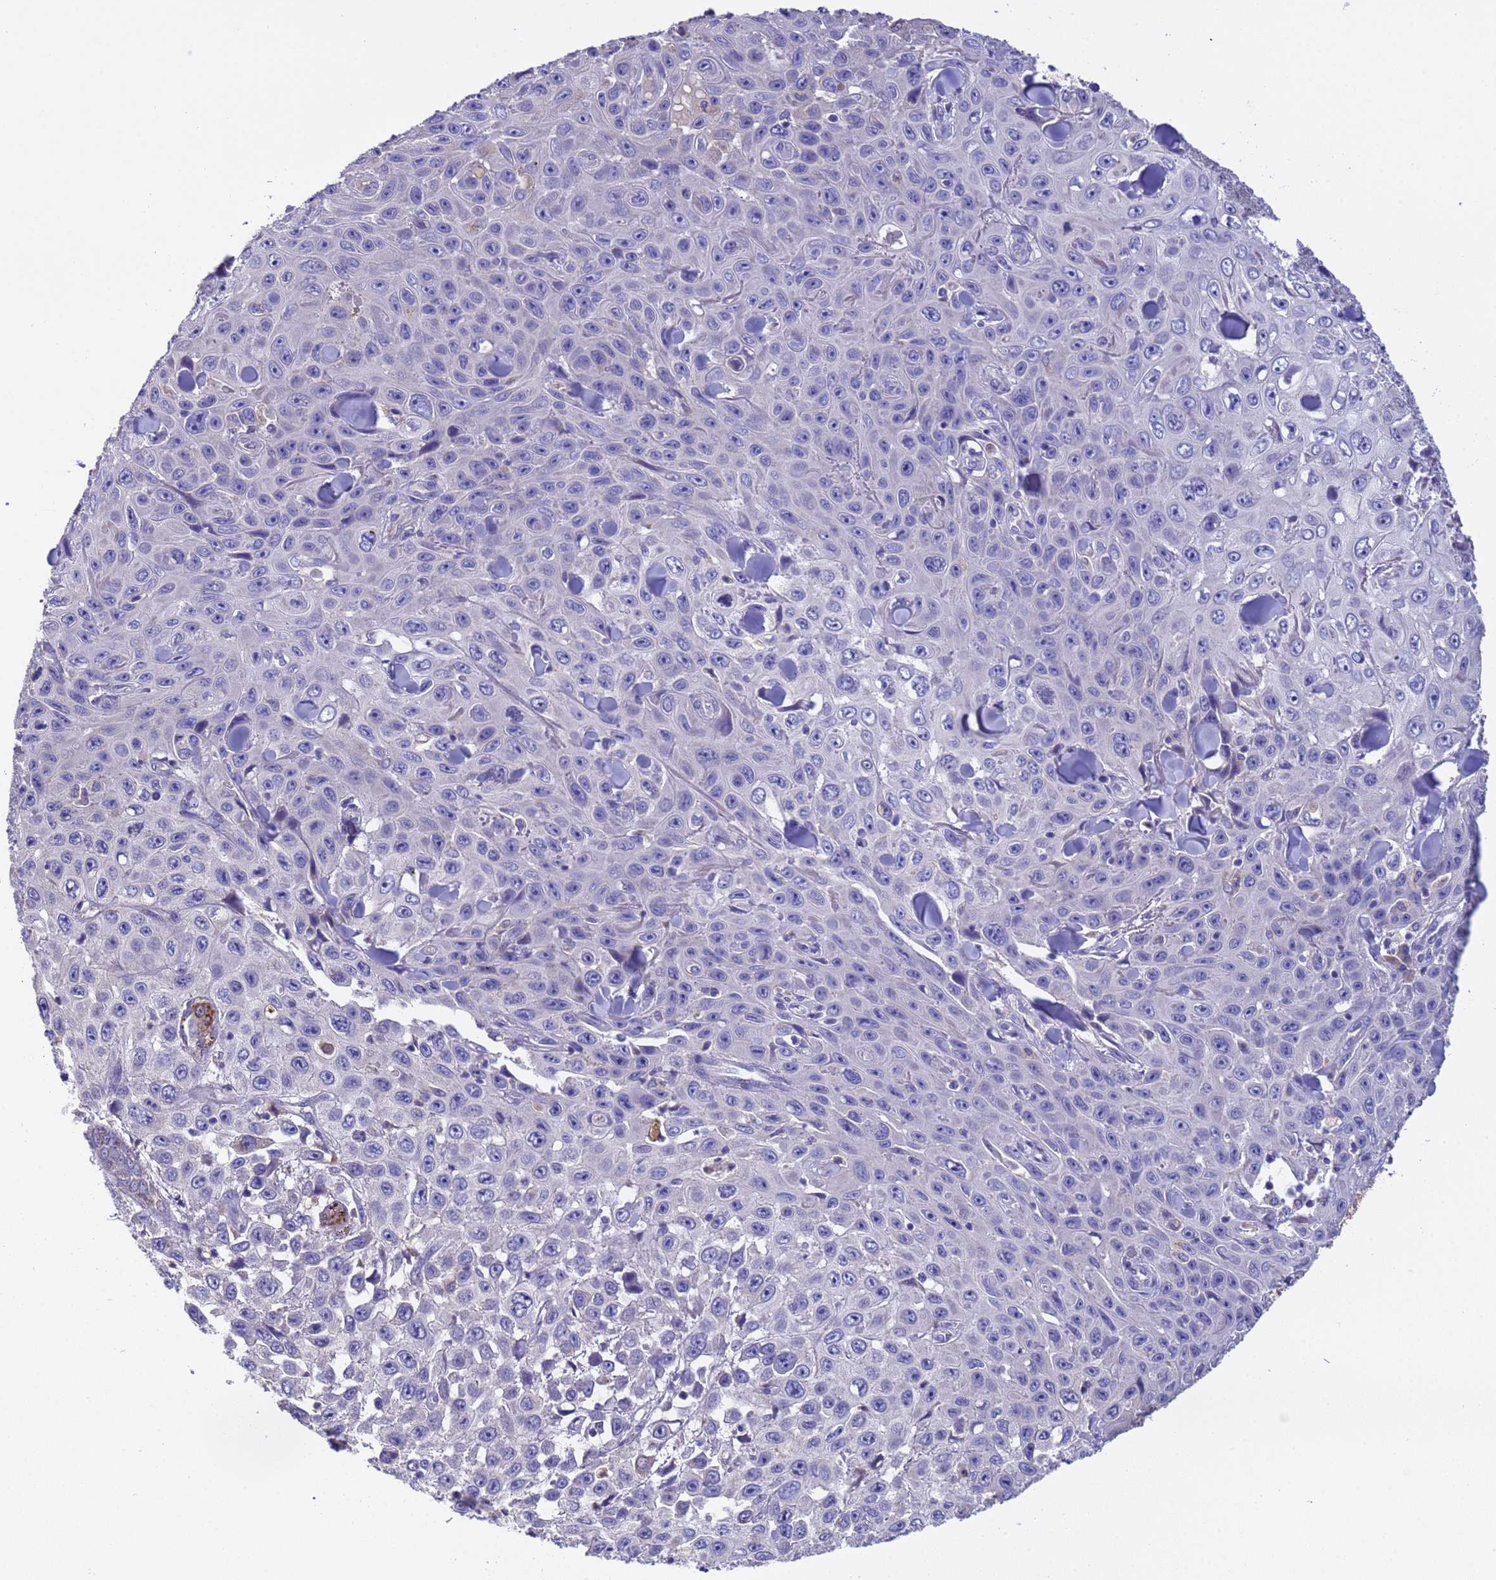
{"staining": {"intensity": "negative", "quantity": "none", "location": "none"}, "tissue": "skin cancer", "cell_type": "Tumor cells", "image_type": "cancer", "snomed": [{"axis": "morphology", "description": "Basal cell carcinoma"}, {"axis": "topography", "description": "Skin"}], "caption": "Tumor cells are negative for brown protein staining in skin cancer.", "gene": "SLC24A3", "patient": {"sex": "male", "age": 73}}